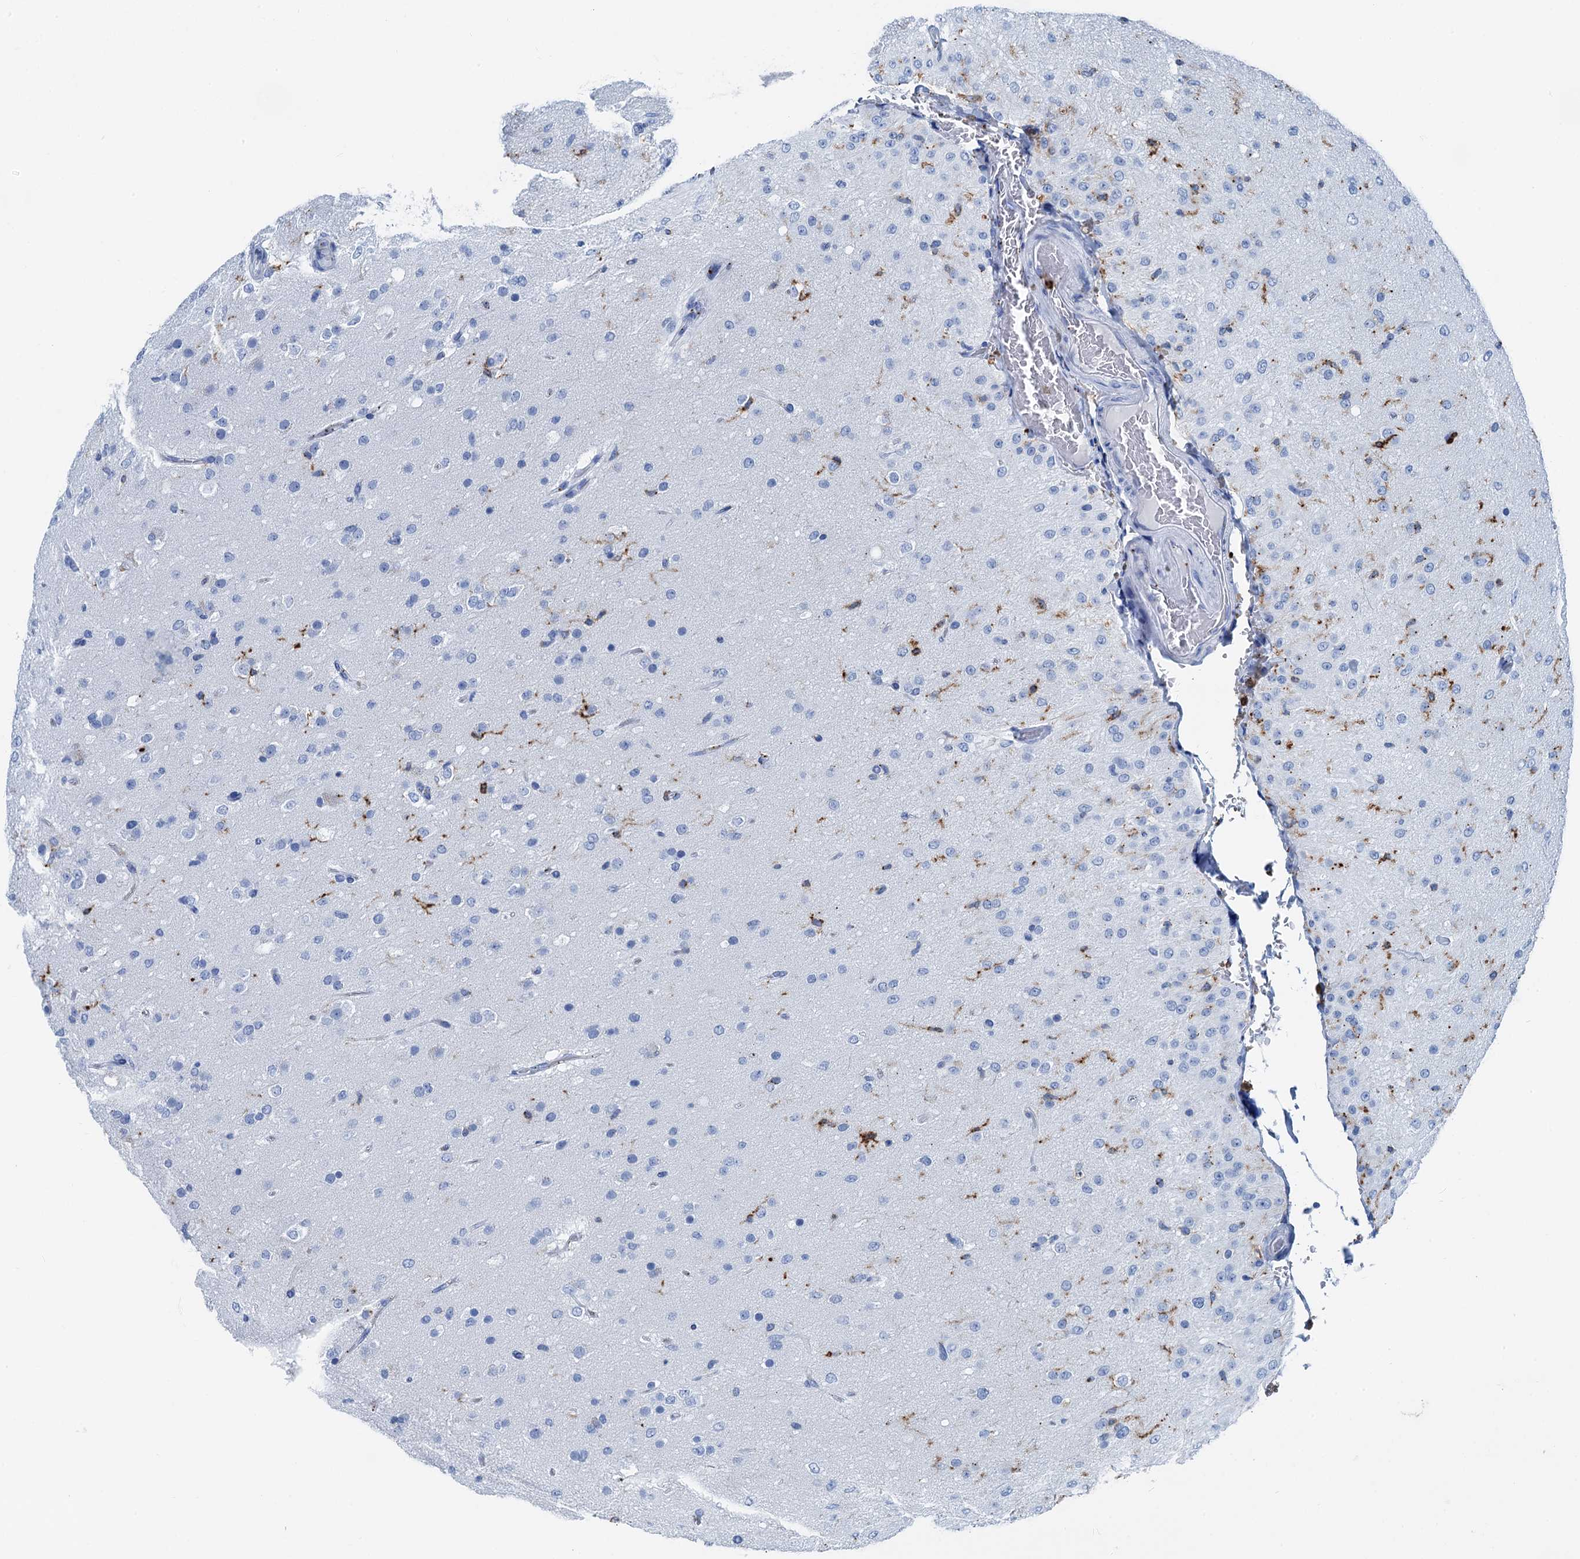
{"staining": {"intensity": "negative", "quantity": "none", "location": "none"}, "tissue": "glioma", "cell_type": "Tumor cells", "image_type": "cancer", "snomed": [{"axis": "morphology", "description": "Glioma, malignant, Low grade"}, {"axis": "topography", "description": "Brain"}], "caption": "Tumor cells are negative for protein expression in human malignant glioma (low-grade).", "gene": "PLAC8", "patient": {"sex": "male", "age": 65}}